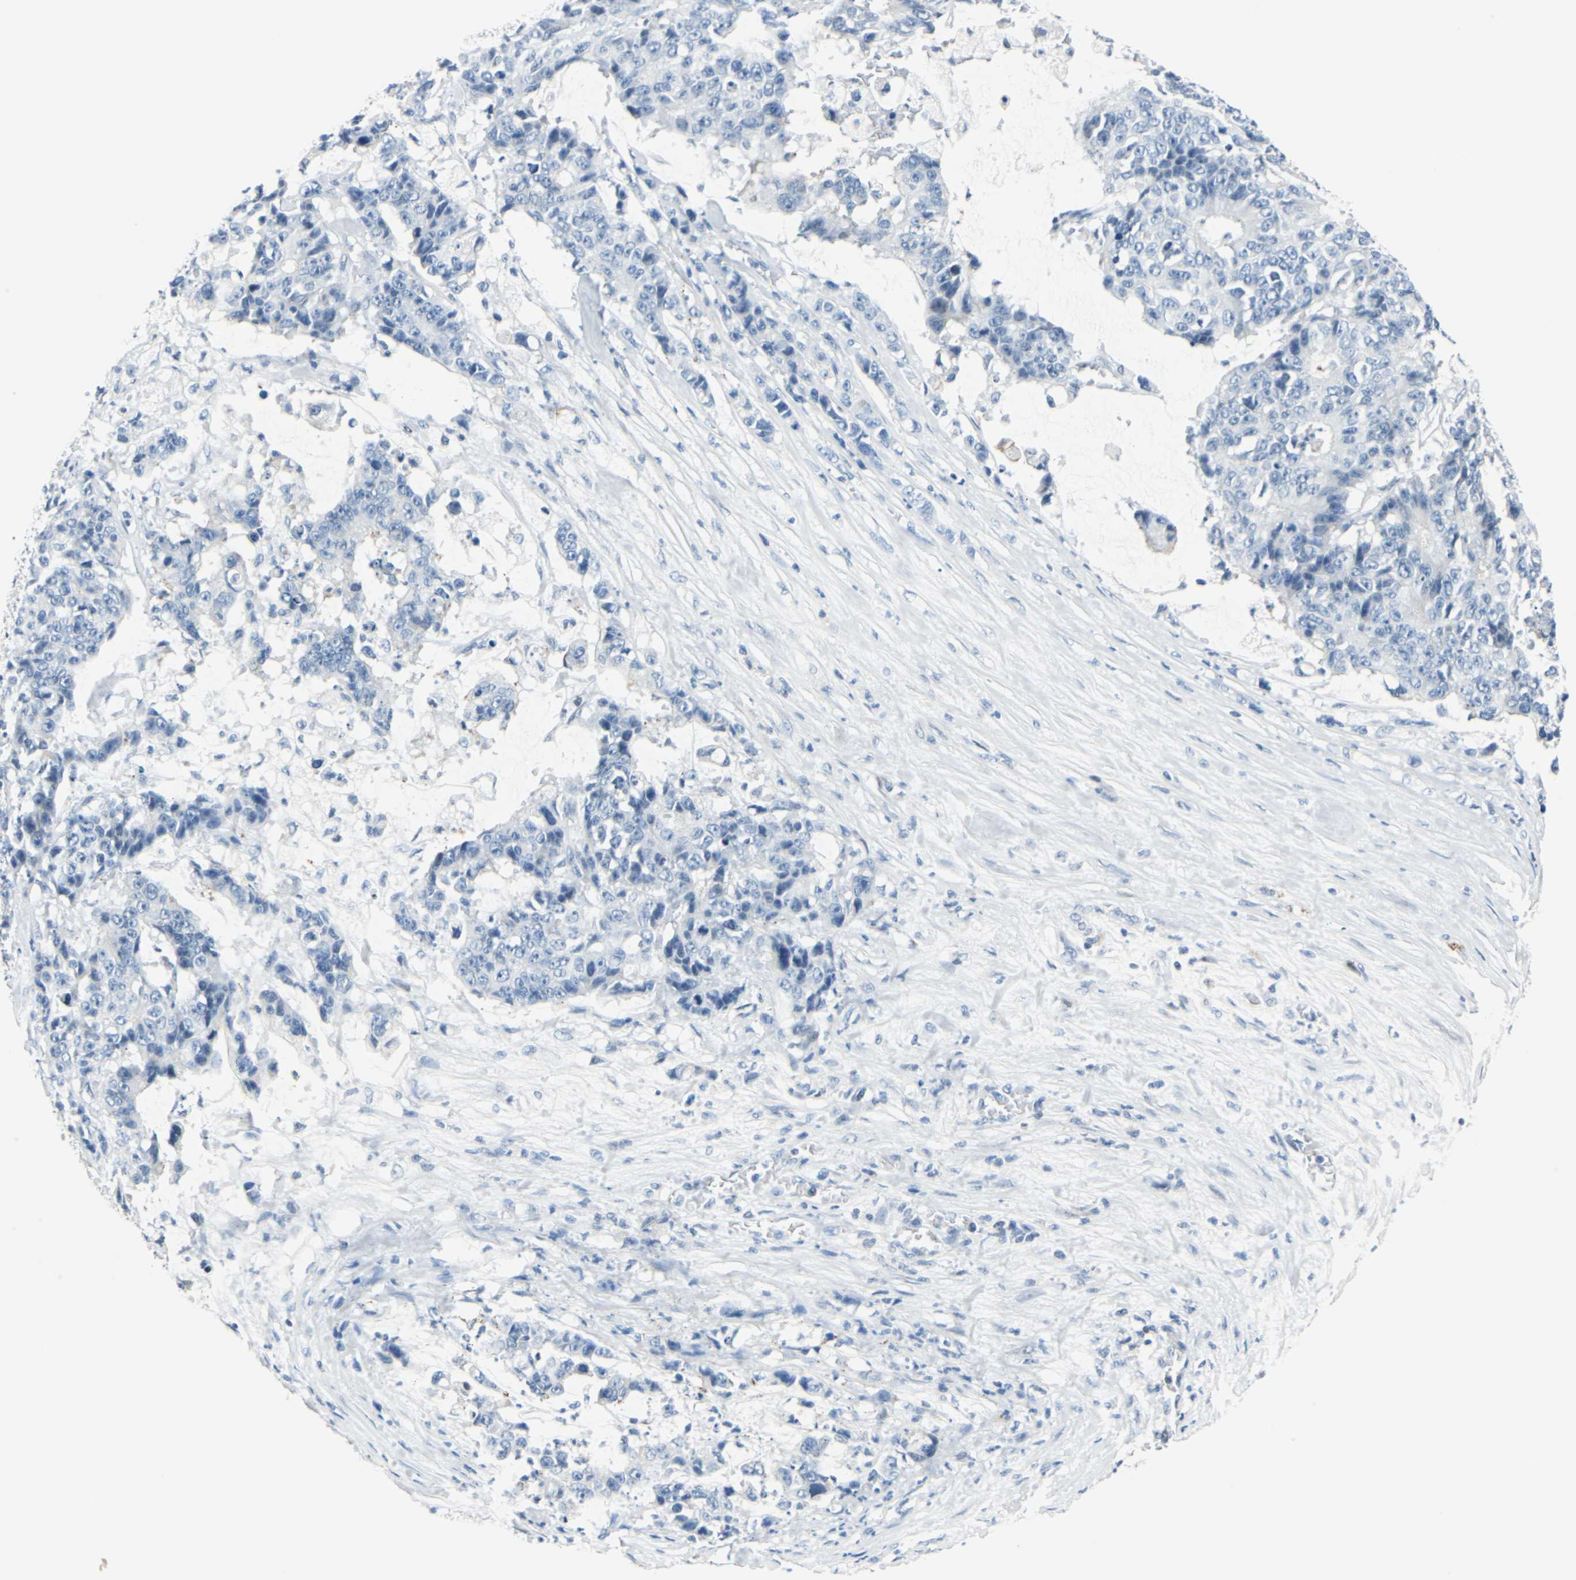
{"staining": {"intensity": "negative", "quantity": "none", "location": "none"}, "tissue": "colorectal cancer", "cell_type": "Tumor cells", "image_type": "cancer", "snomed": [{"axis": "morphology", "description": "Adenocarcinoma, NOS"}, {"axis": "topography", "description": "Colon"}], "caption": "Immunohistochemistry (IHC) photomicrograph of neoplastic tissue: colorectal cancer (adenocarcinoma) stained with DAB (3,3'-diaminobenzidine) demonstrates no significant protein expression in tumor cells.", "gene": "HCFC2", "patient": {"sex": "female", "age": 86}}